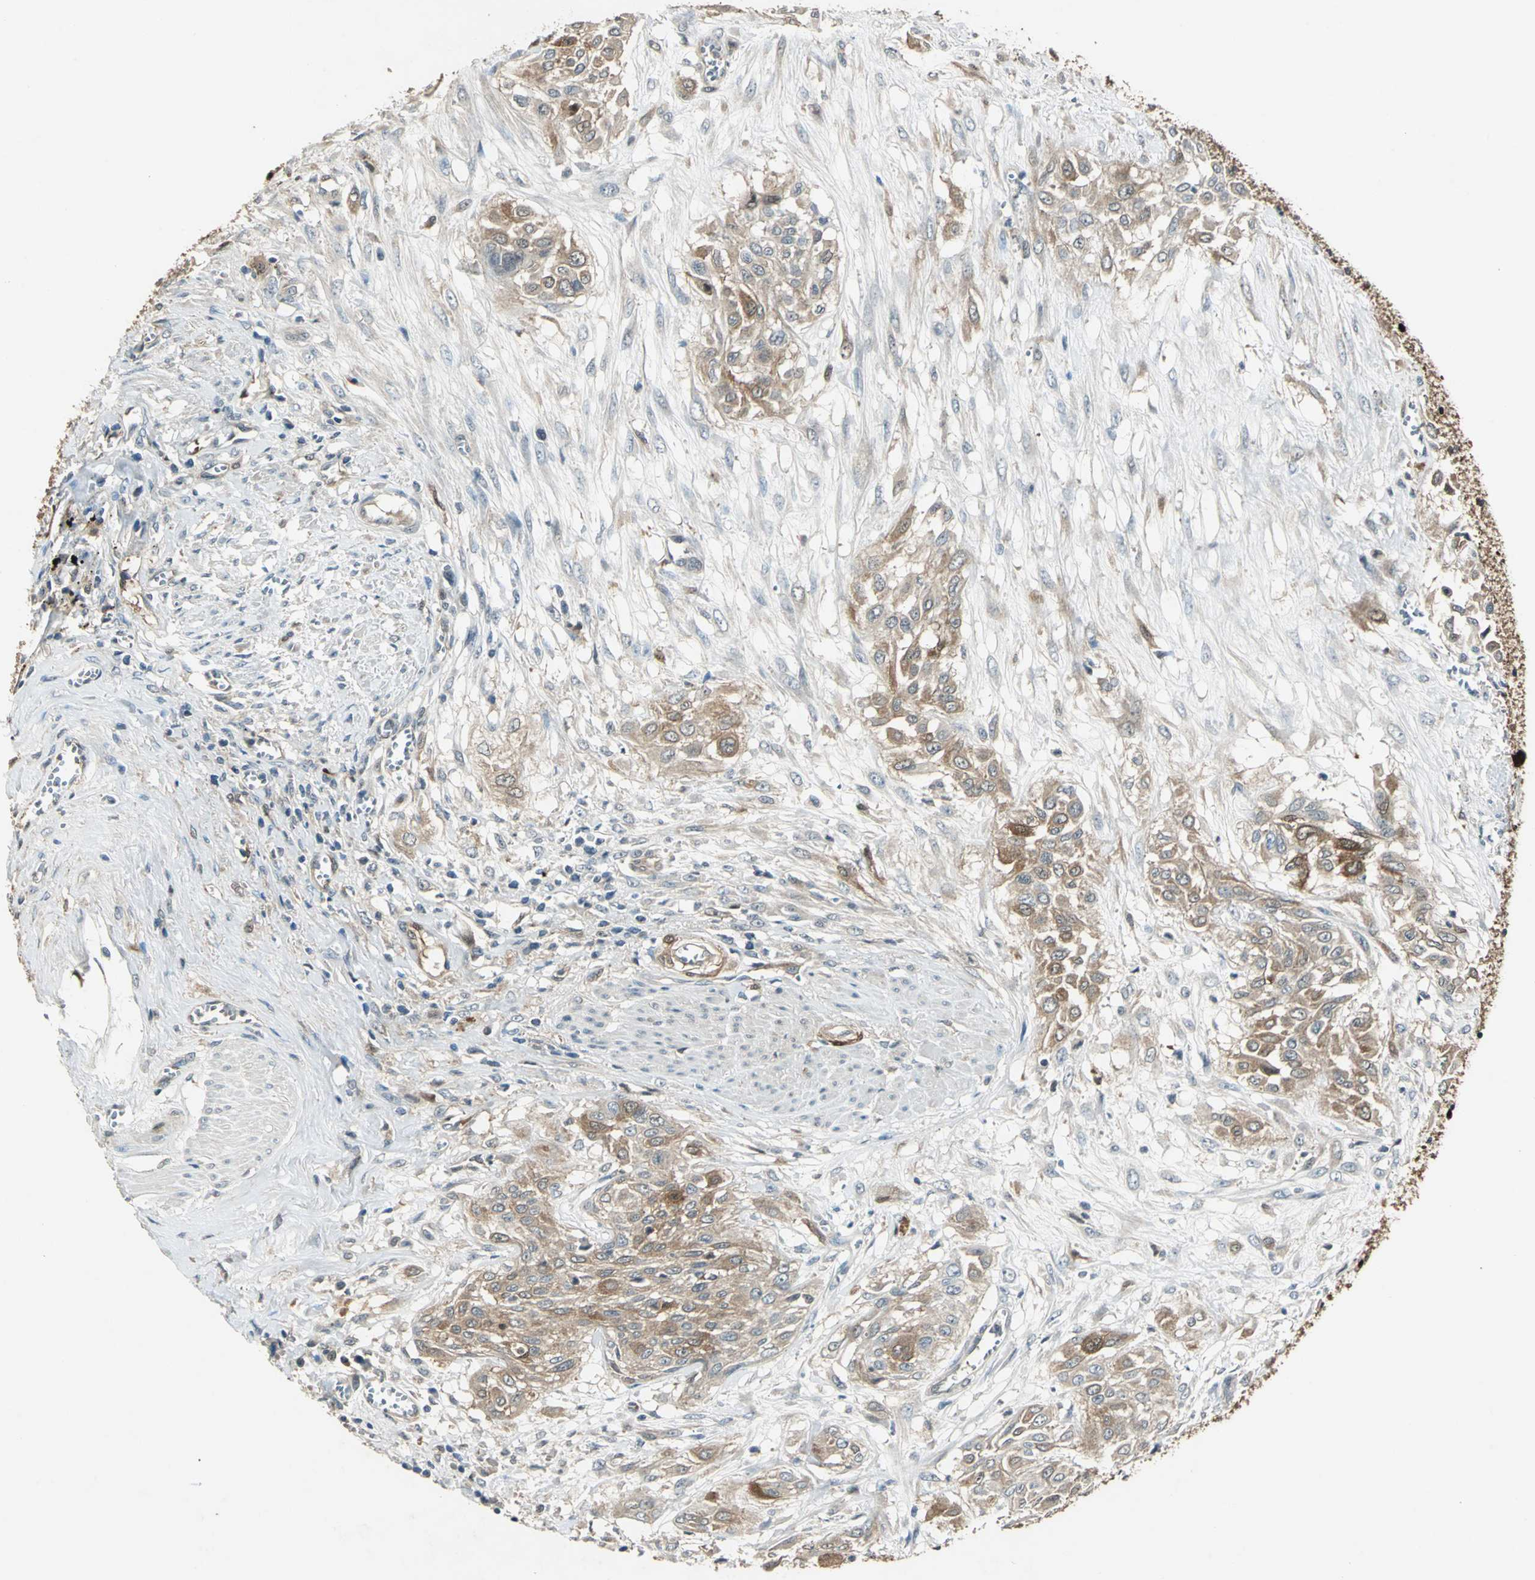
{"staining": {"intensity": "moderate", "quantity": ">75%", "location": "cytoplasmic/membranous"}, "tissue": "urothelial cancer", "cell_type": "Tumor cells", "image_type": "cancer", "snomed": [{"axis": "morphology", "description": "Urothelial carcinoma, High grade"}, {"axis": "topography", "description": "Urinary bladder"}], "caption": "Protein staining demonstrates moderate cytoplasmic/membranous staining in approximately >75% of tumor cells in high-grade urothelial carcinoma.", "gene": "RRM2B", "patient": {"sex": "male", "age": 57}}